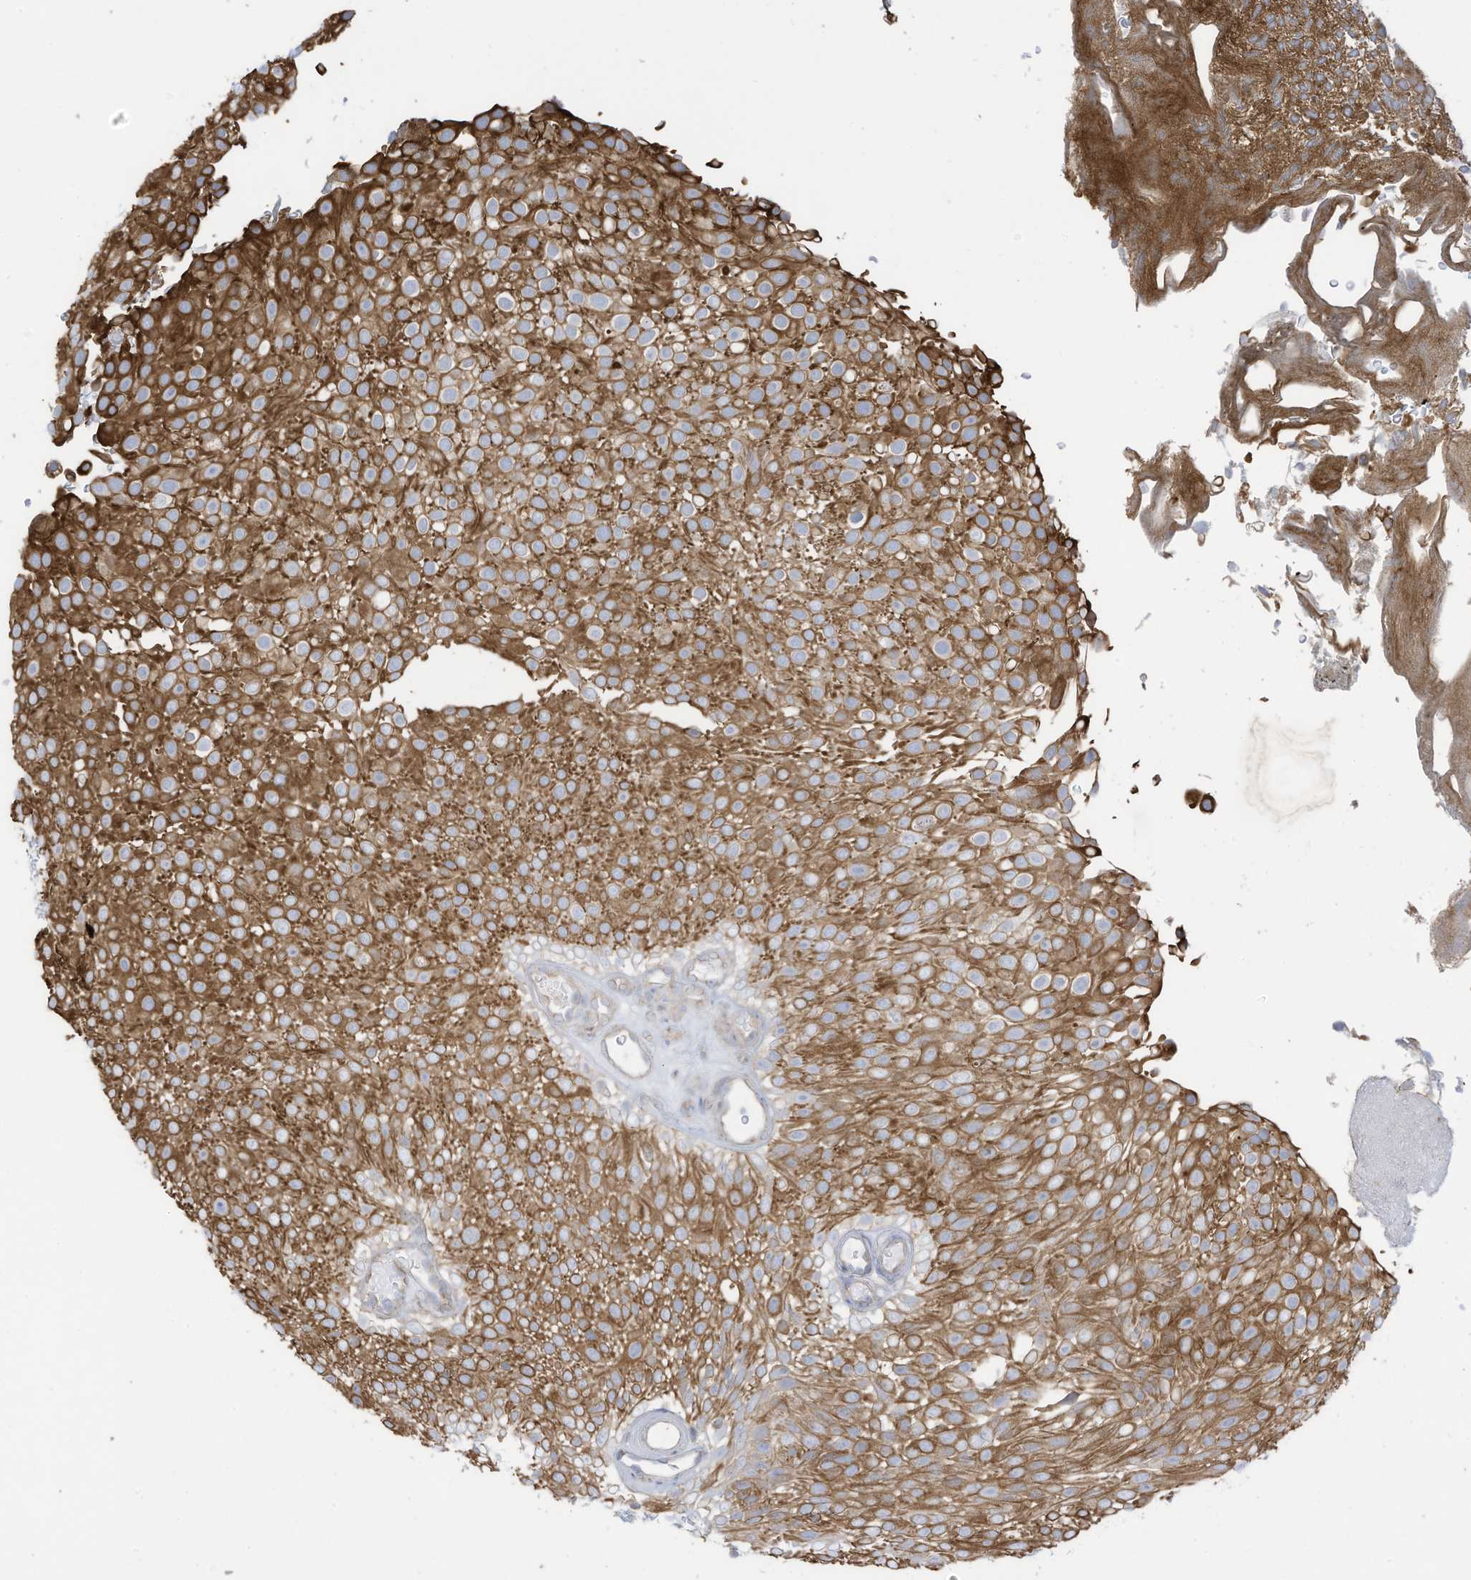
{"staining": {"intensity": "strong", "quantity": ">75%", "location": "cytoplasmic/membranous"}, "tissue": "urothelial cancer", "cell_type": "Tumor cells", "image_type": "cancer", "snomed": [{"axis": "morphology", "description": "Urothelial carcinoma, Low grade"}, {"axis": "topography", "description": "Urinary bladder"}], "caption": "Protein expression analysis of urothelial cancer exhibits strong cytoplasmic/membranous staining in about >75% of tumor cells.", "gene": "CGAS", "patient": {"sex": "male", "age": 78}}